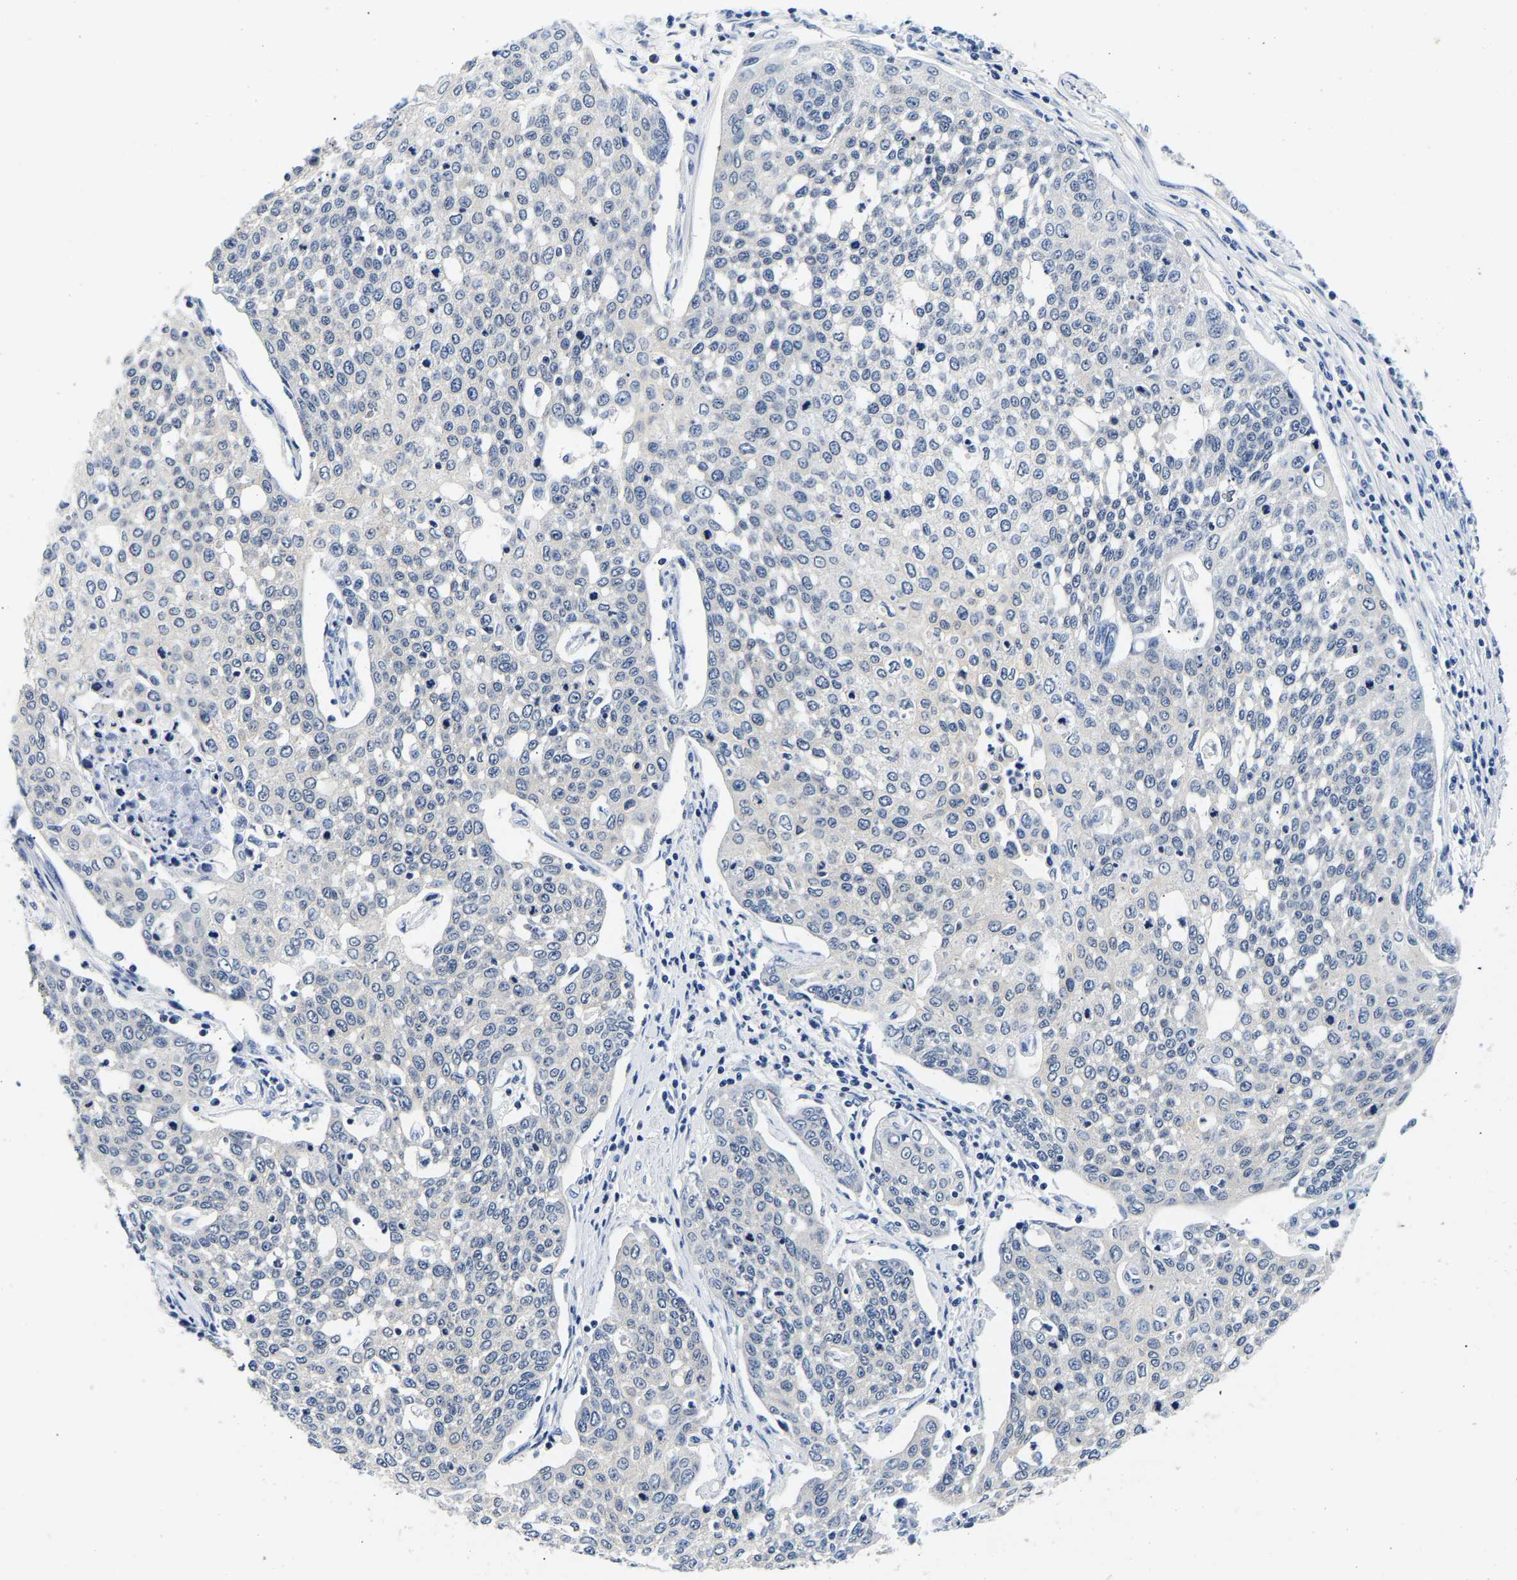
{"staining": {"intensity": "negative", "quantity": "none", "location": "none"}, "tissue": "cervical cancer", "cell_type": "Tumor cells", "image_type": "cancer", "snomed": [{"axis": "morphology", "description": "Squamous cell carcinoma, NOS"}, {"axis": "topography", "description": "Cervix"}], "caption": "Human cervical cancer stained for a protein using immunohistochemistry reveals no expression in tumor cells.", "gene": "UCHL3", "patient": {"sex": "female", "age": 34}}